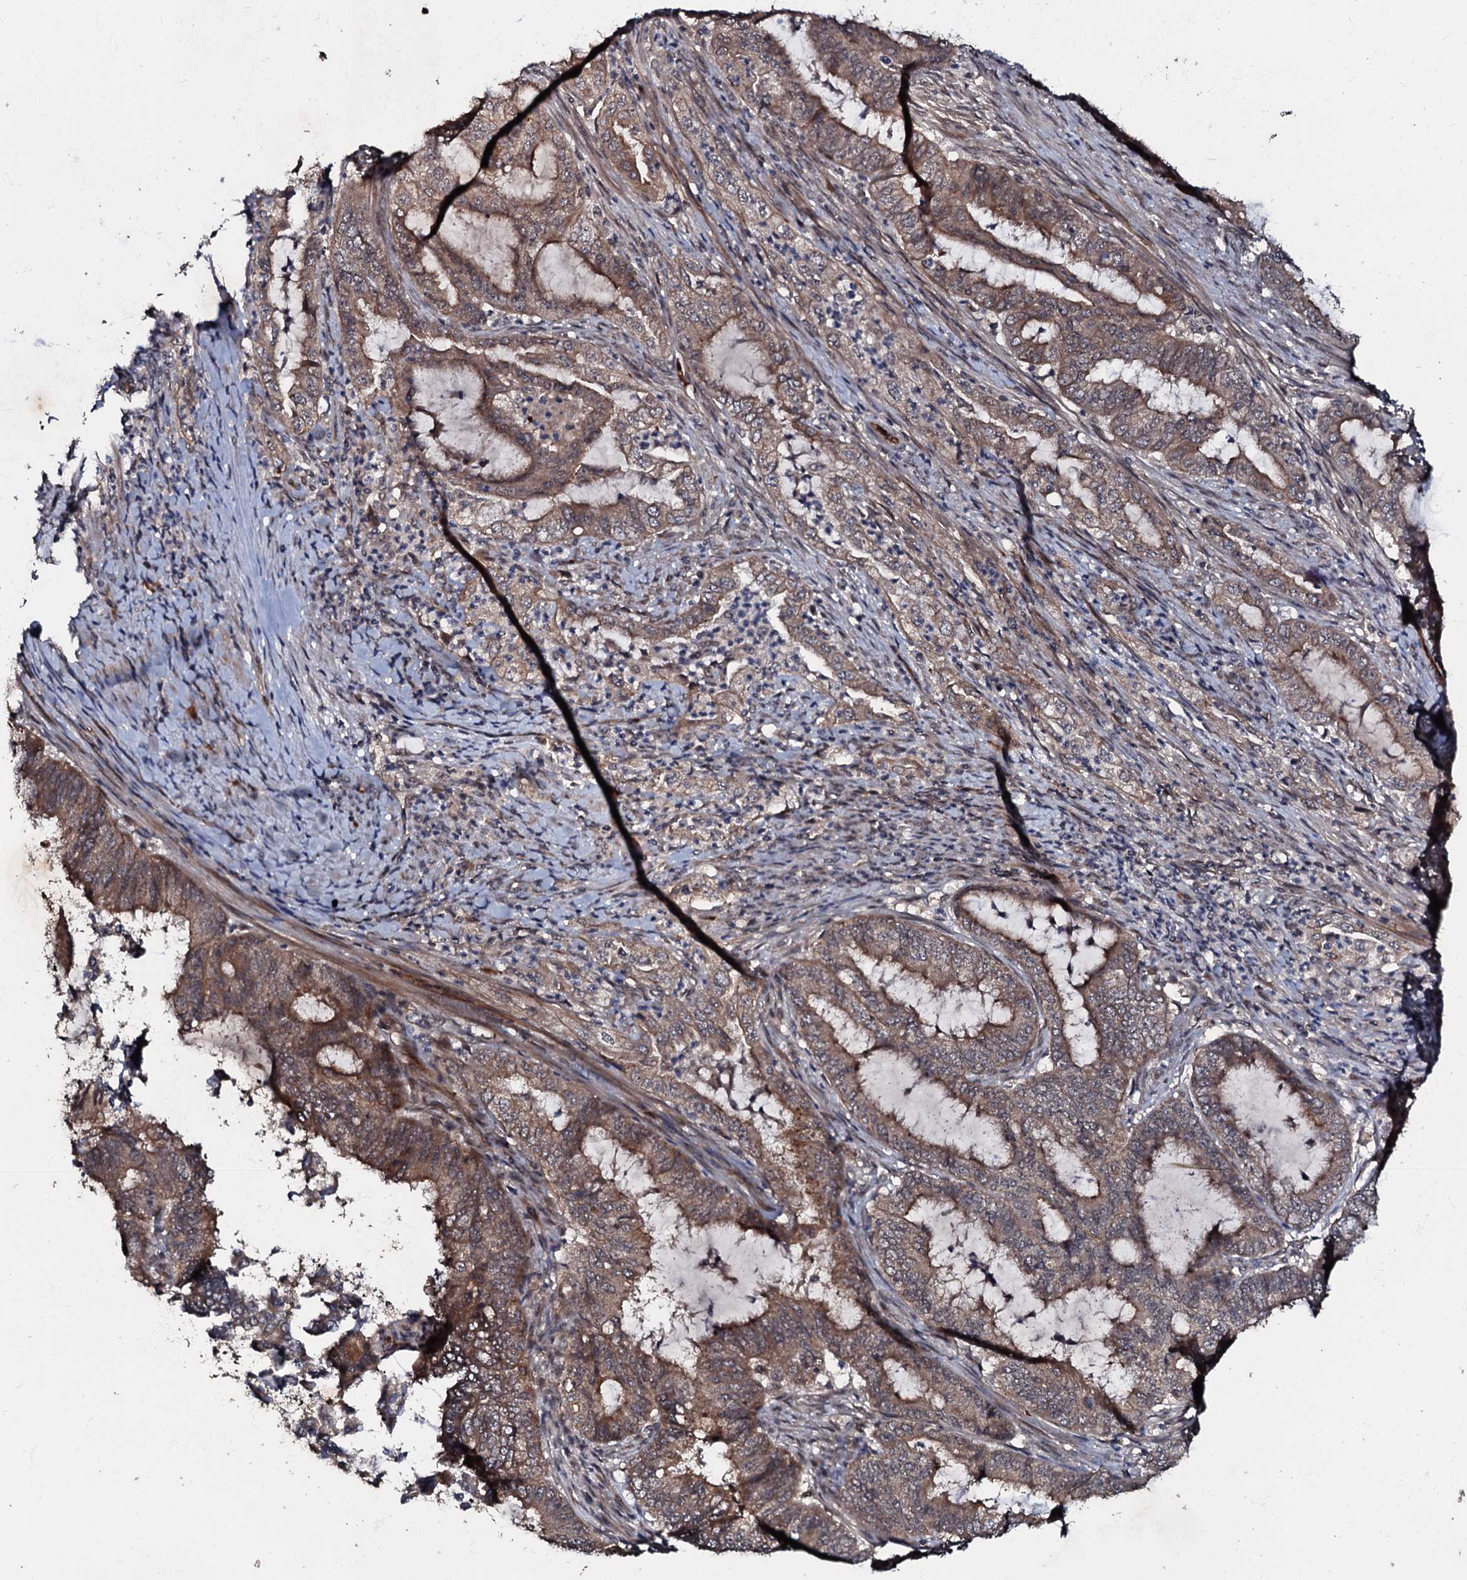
{"staining": {"intensity": "moderate", "quantity": ">75%", "location": "cytoplasmic/membranous"}, "tissue": "endometrial cancer", "cell_type": "Tumor cells", "image_type": "cancer", "snomed": [{"axis": "morphology", "description": "Adenocarcinoma, NOS"}, {"axis": "topography", "description": "Endometrium"}], "caption": "Moderate cytoplasmic/membranous positivity for a protein is identified in about >75% of tumor cells of endometrial cancer (adenocarcinoma) using immunohistochemistry.", "gene": "MANSC4", "patient": {"sex": "female", "age": 51}}